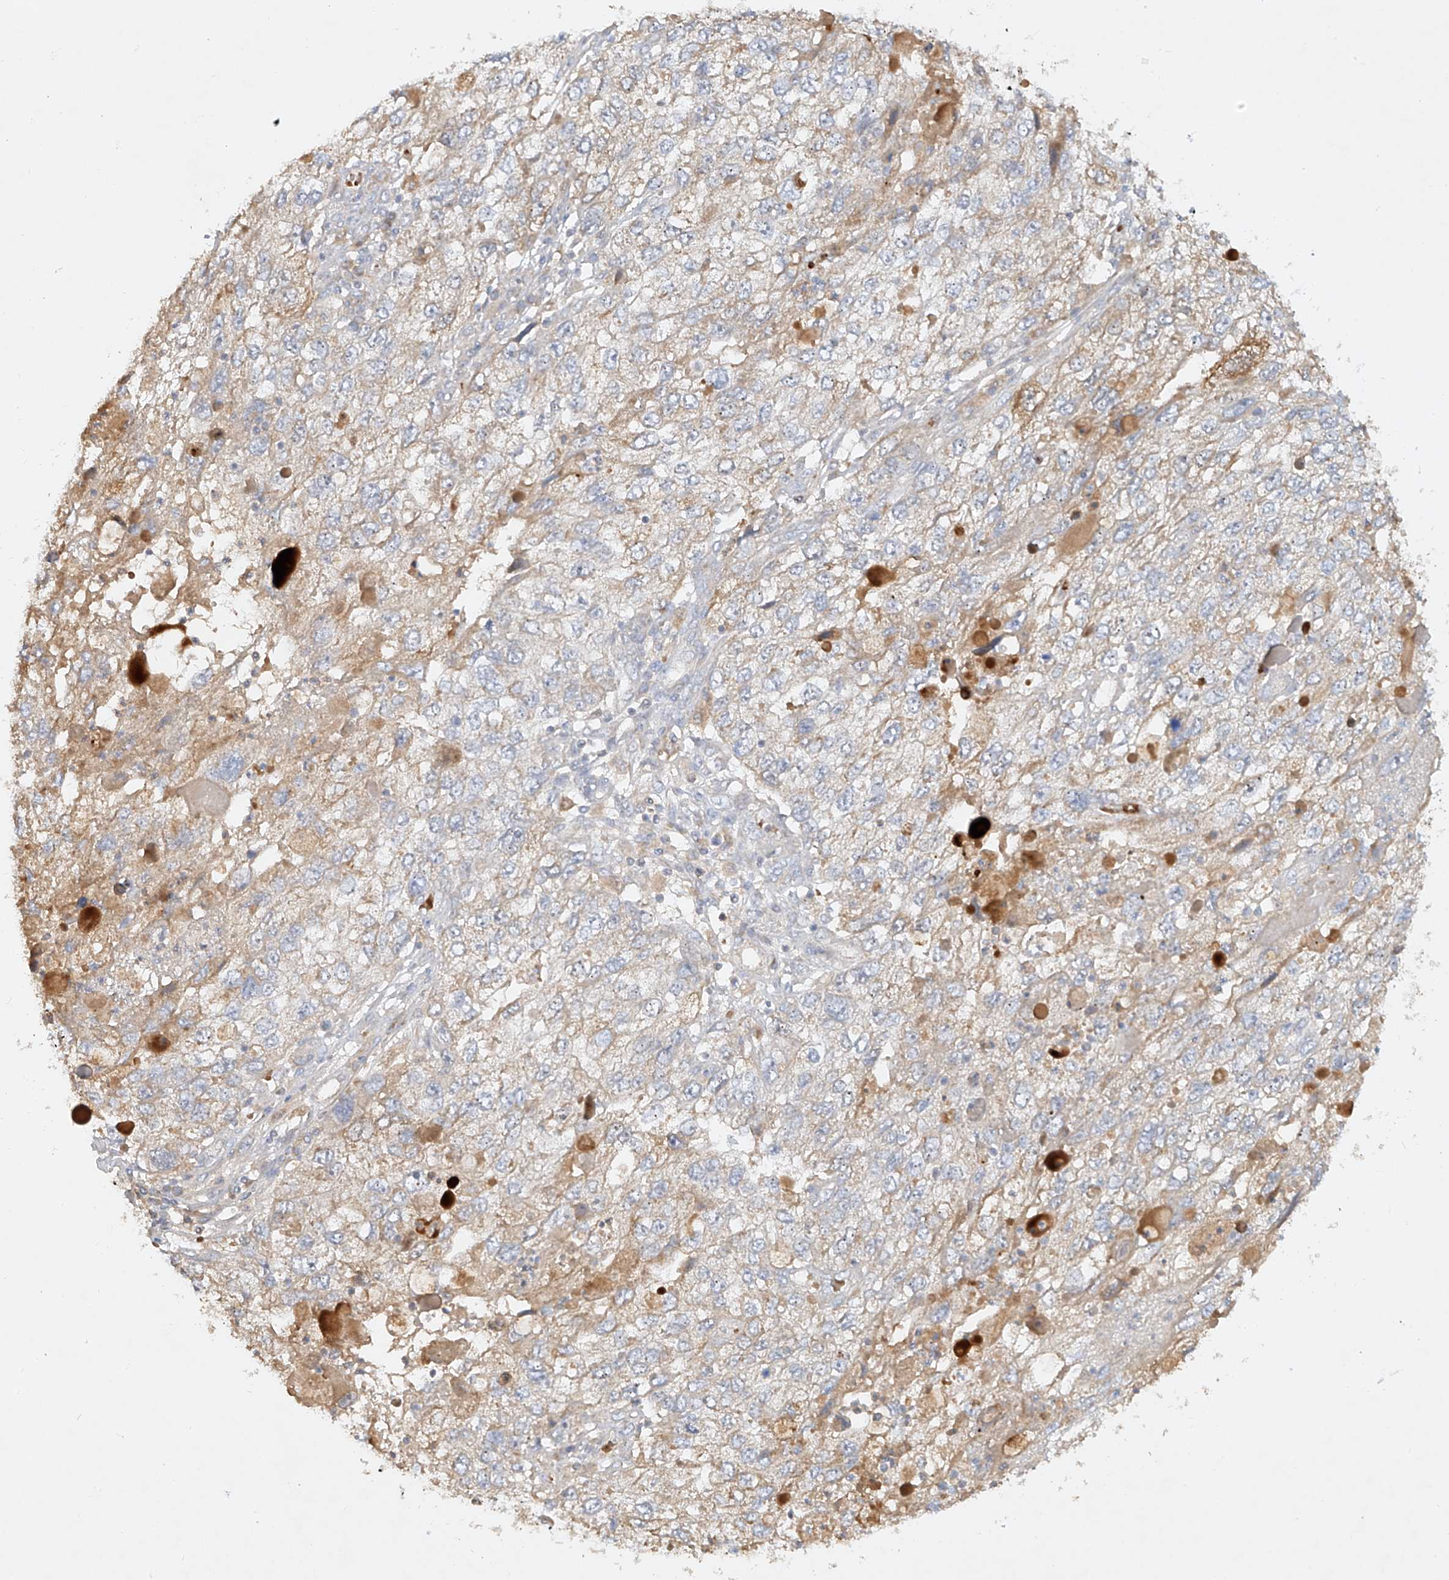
{"staining": {"intensity": "negative", "quantity": "none", "location": "none"}, "tissue": "endometrial cancer", "cell_type": "Tumor cells", "image_type": "cancer", "snomed": [{"axis": "morphology", "description": "Adenocarcinoma, NOS"}, {"axis": "topography", "description": "Endometrium"}], "caption": "Endometrial cancer (adenocarcinoma) stained for a protein using IHC exhibits no expression tumor cells.", "gene": "KPNA7", "patient": {"sex": "female", "age": 49}}